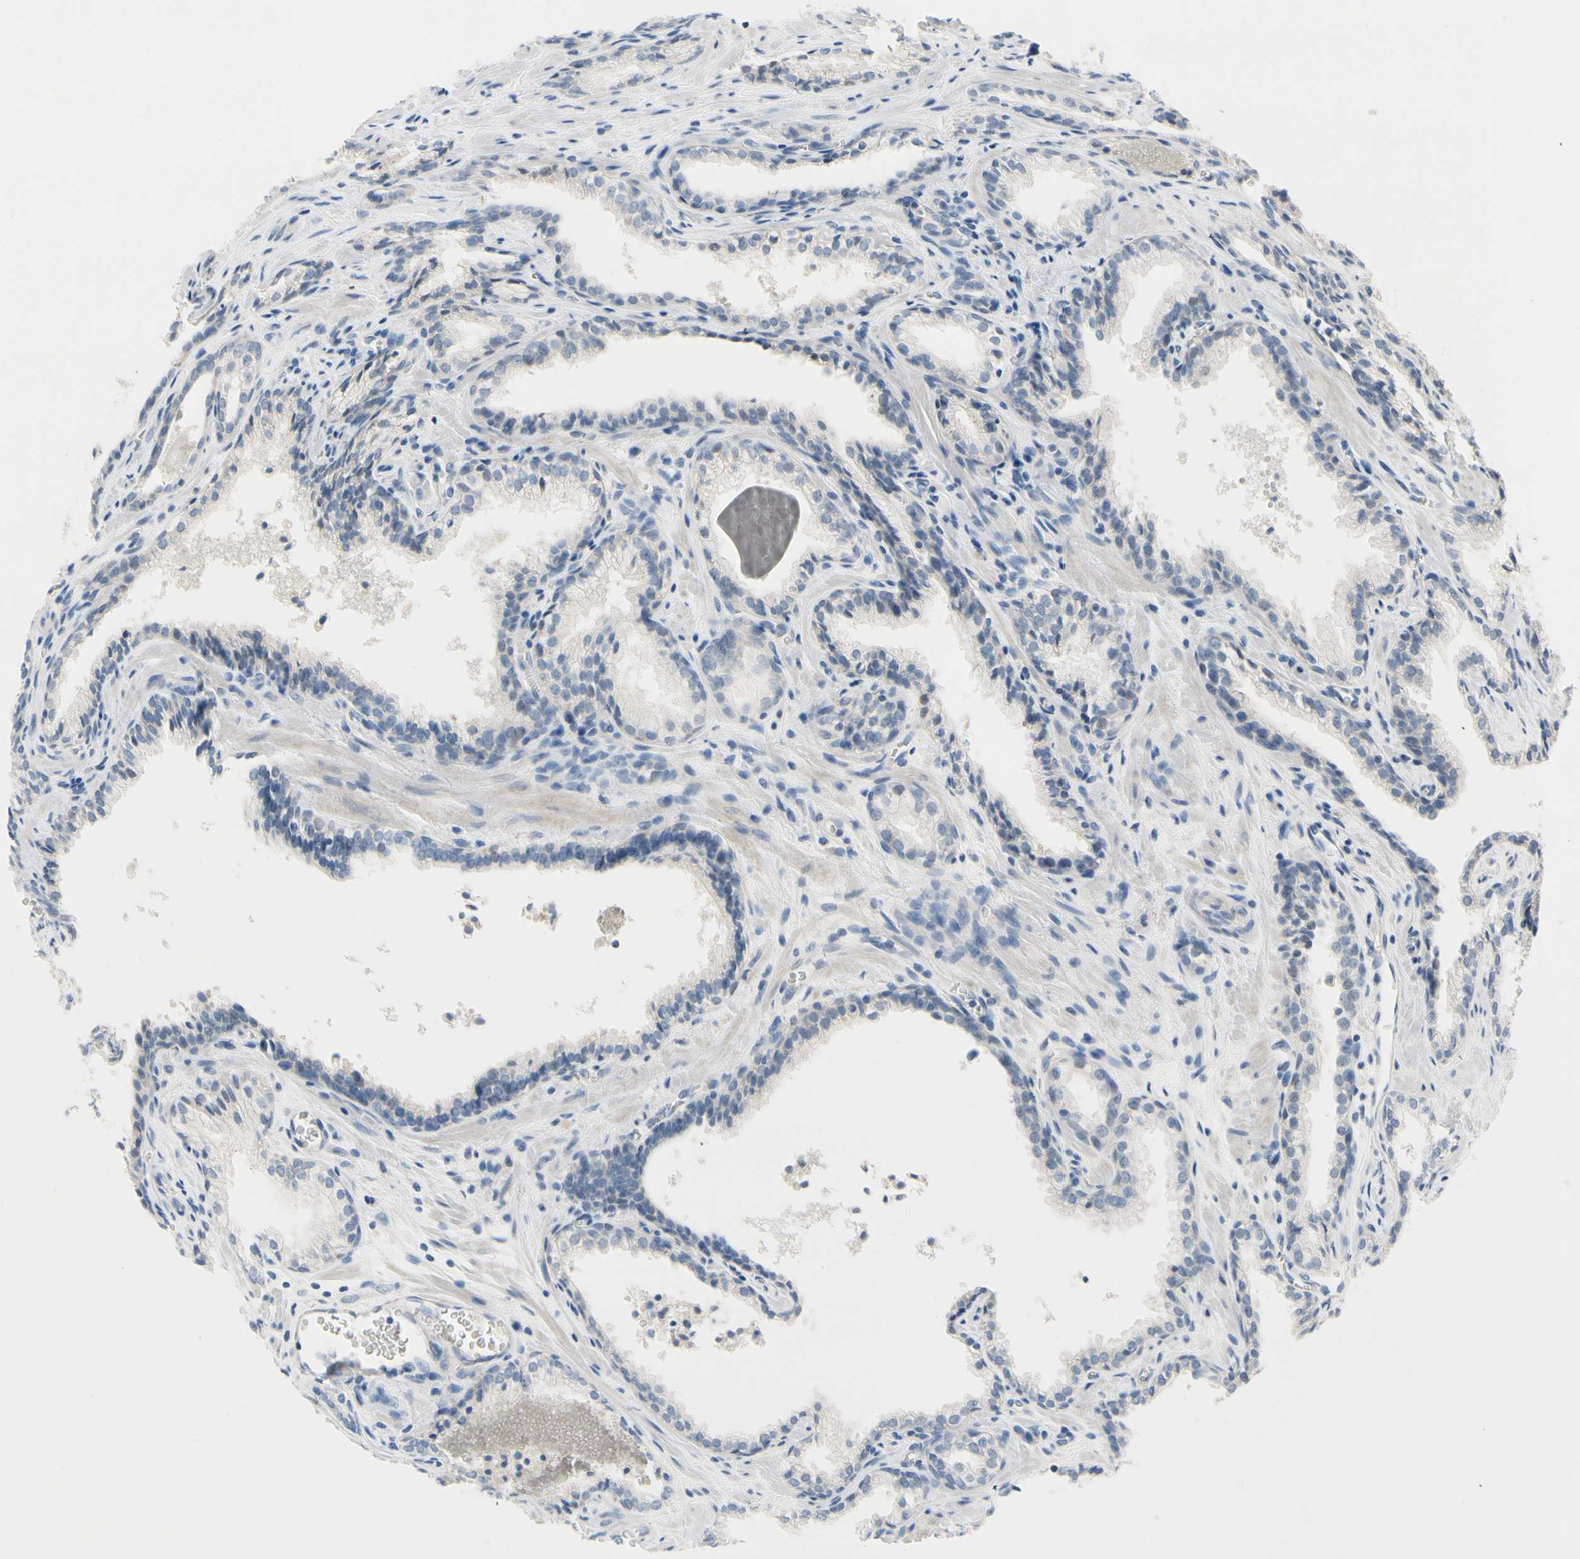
{"staining": {"intensity": "negative", "quantity": "none", "location": "none"}, "tissue": "prostate cancer", "cell_type": "Tumor cells", "image_type": "cancer", "snomed": [{"axis": "morphology", "description": "Adenocarcinoma, Low grade"}, {"axis": "topography", "description": "Prostate"}], "caption": "IHC photomicrograph of neoplastic tissue: prostate cancer (adenocarcinoma (low-grade)) stained with DAB (3,3'-diaminobenzidine) reveals no significant protein positivity in tumor cells.", "gene": "FCER2", "patient": {"sex": "male", "age": 60}}